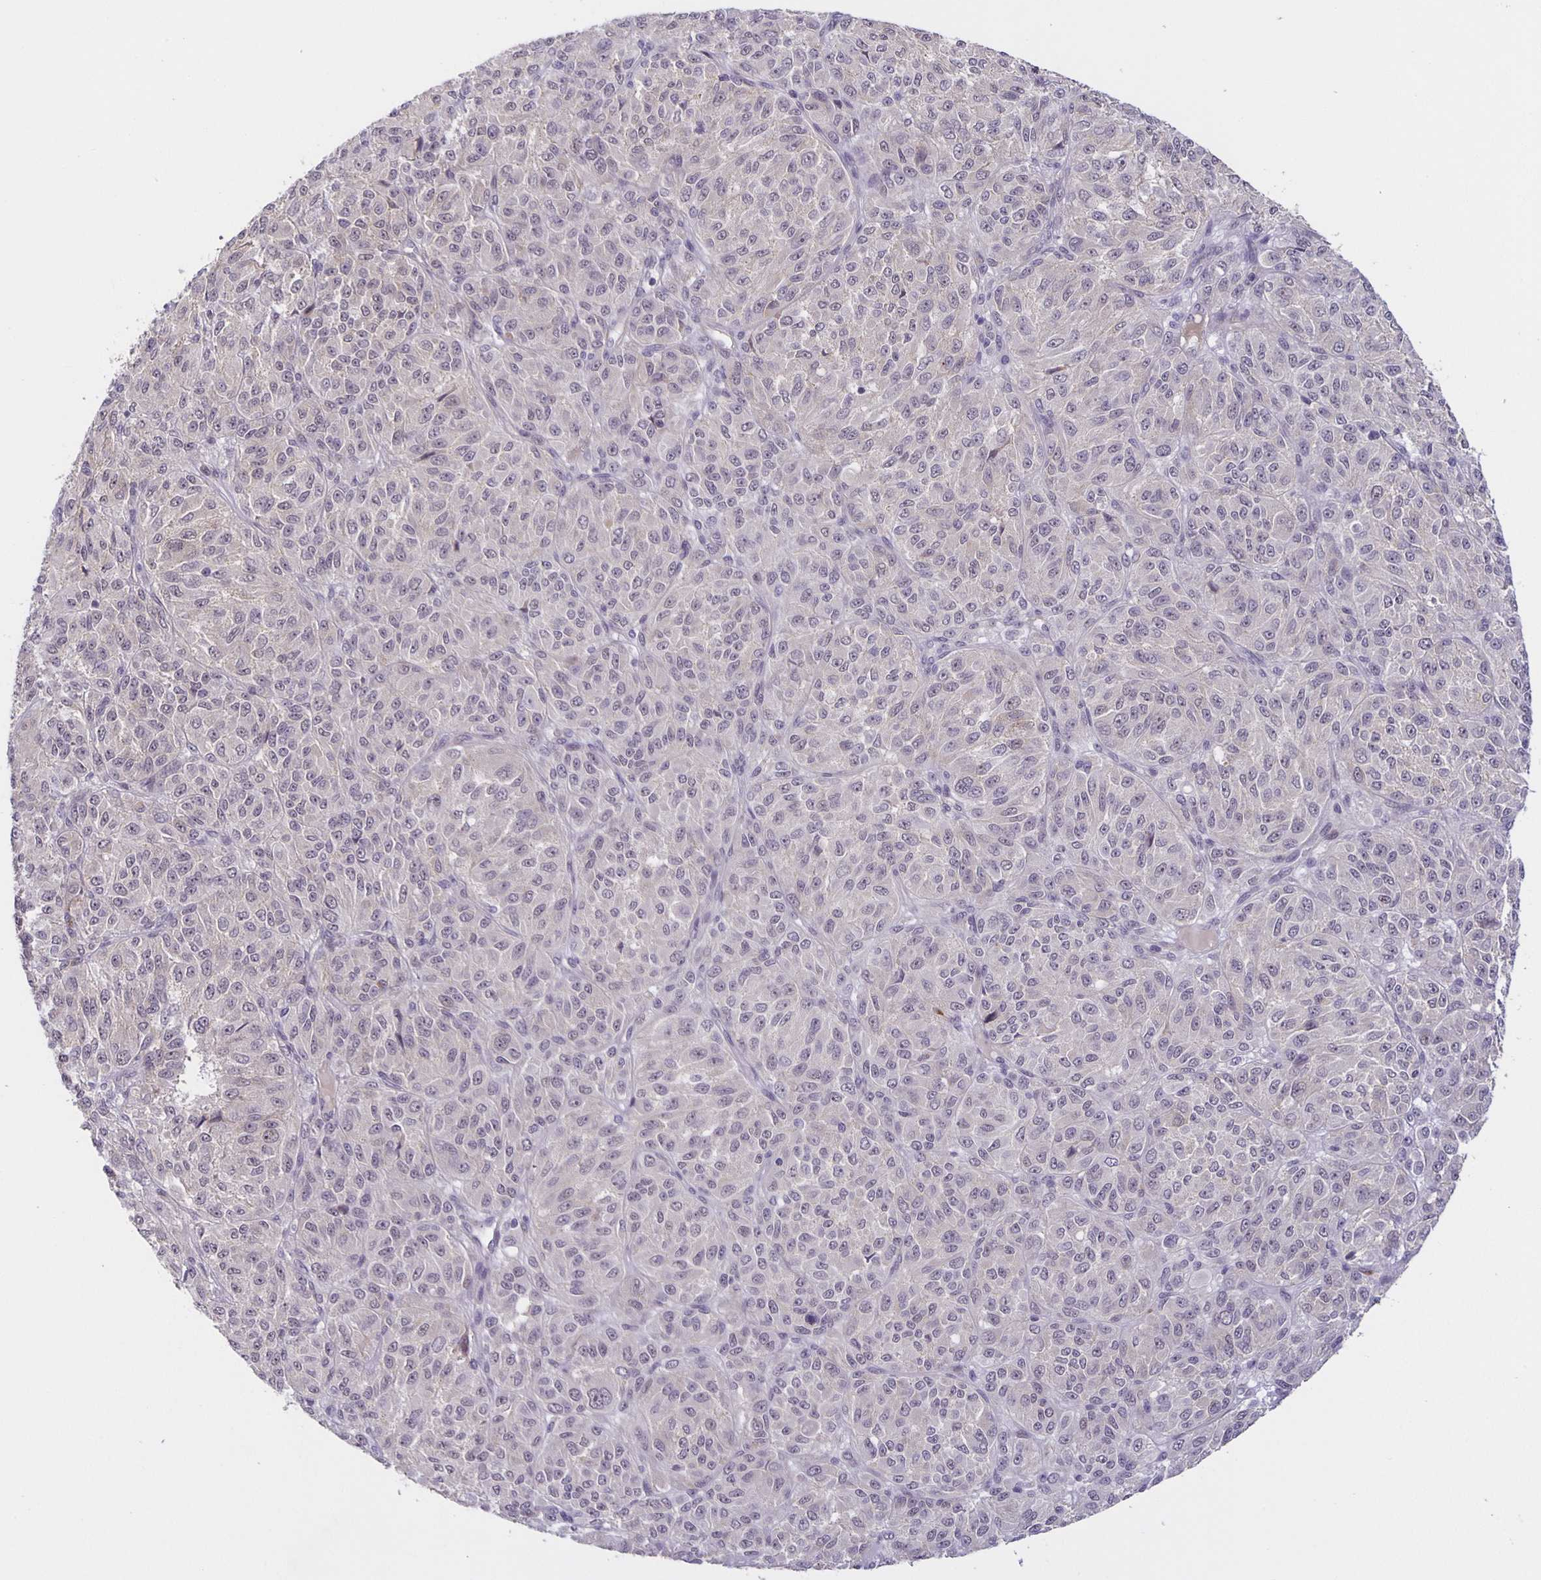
{"staining": {"intensity": "negative", "quantity": "none", "location": "none"}, "tissue": "melanoma", "cell_type": "Tumor cells", "image_type": "cancer", "snomed": [{"axis": "morphology", "description": "Malignant melanoma, Metastatic site"}, {"axis": "topography", "description": "Brain"}], "caption": "A histopathology image of human malignant melanoma (metastatic site) is negative for staining in tumor cells.", "gene": "ARVCF", "patient": {"sex": "female", "age": 56}}